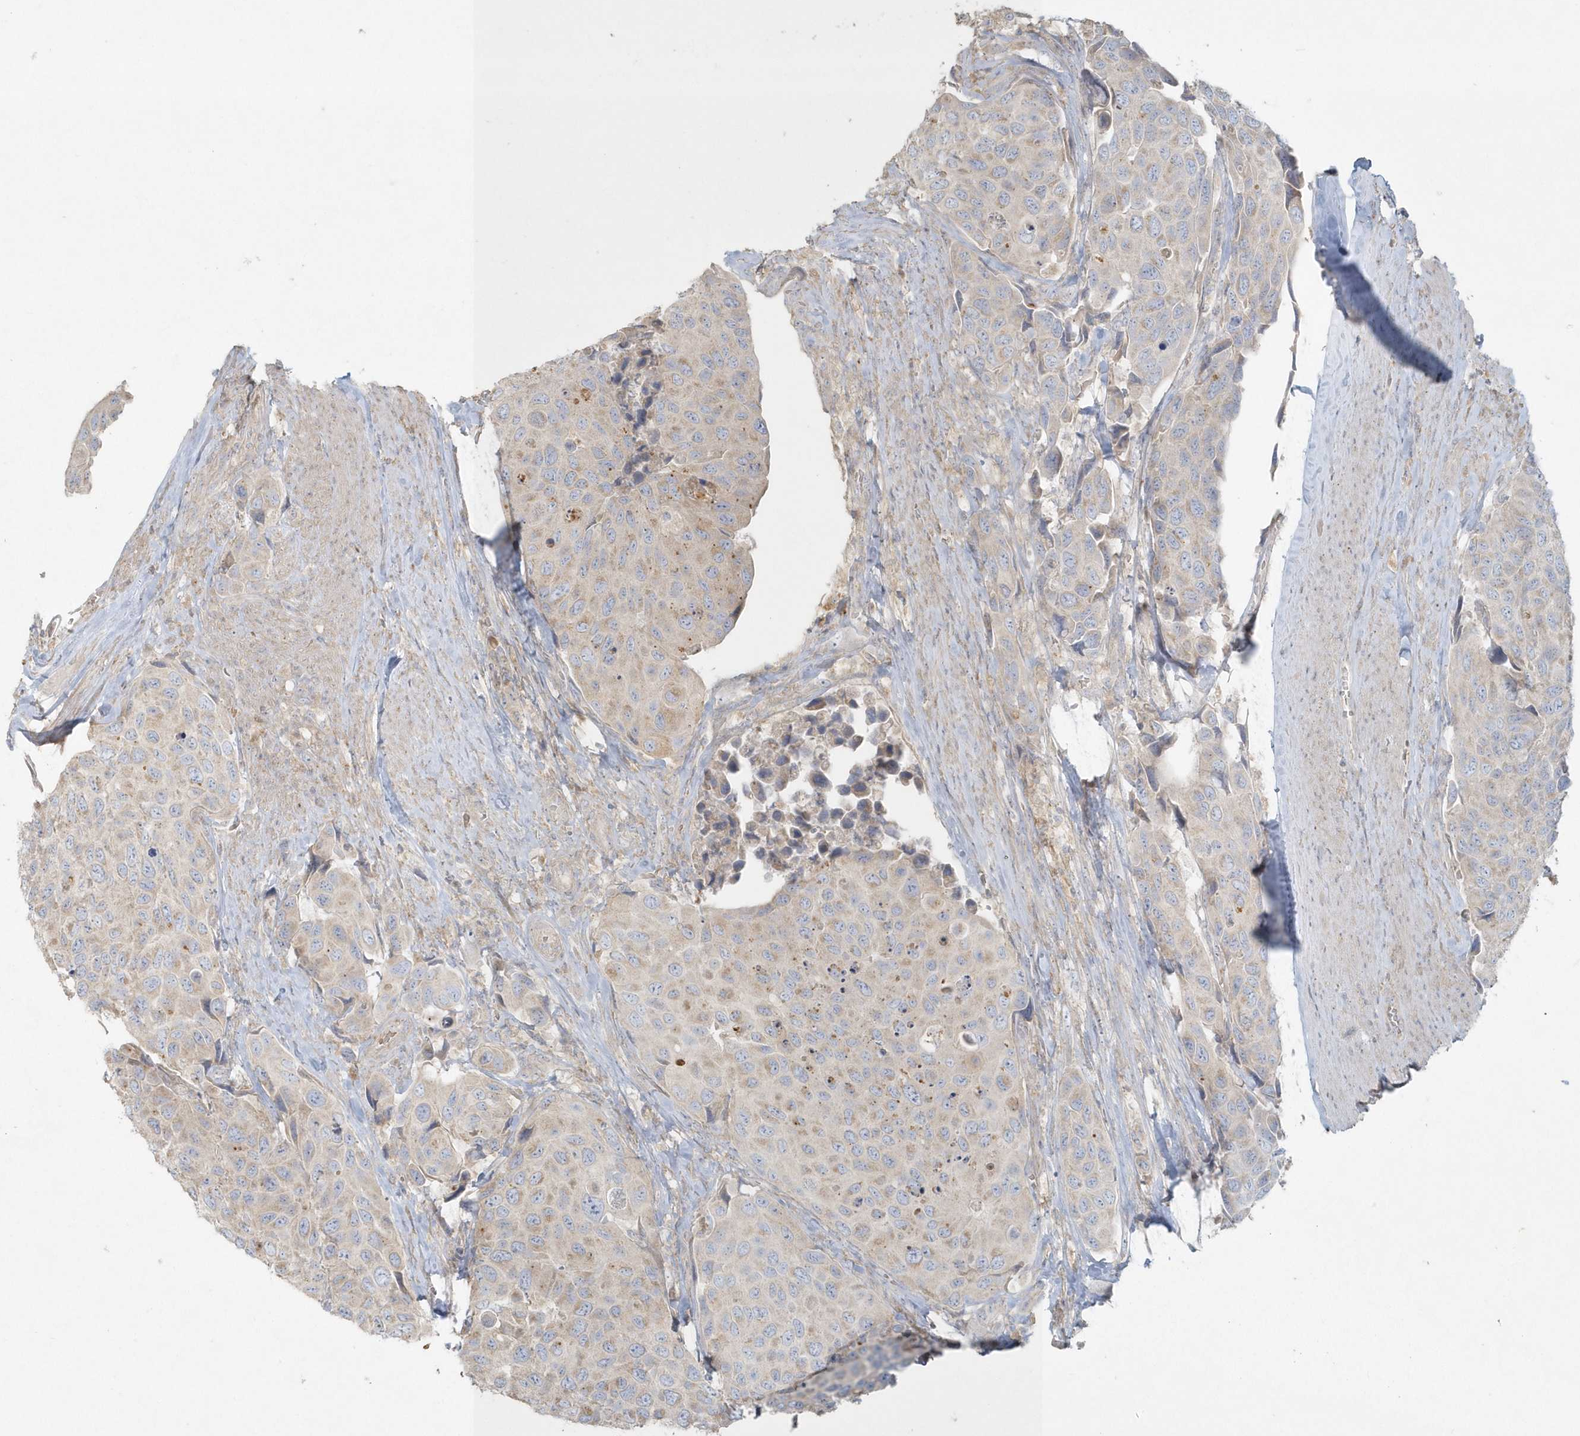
{"staining": {"intensity": "weak", "quantity": "25%-75%", "location": "cytoplasmic/membranous"}, "tissue": "urothelial cancer", "cell_type": "Tumor cells", "image_type": "cancer", "snomed": [{"axis": "morphology", "description": "Urothelial carcinoma, High grade"}, {"axis": "topography", "description": "Urinary bladder"}], "caption": "DAB immunohistochemical staining of human high-grade urothelial carcinoma shows weak cytoplasmic/membranous protein staining in approximately 25%-75% of tumor cells.", "gene": "BLTP3A", "patient": {"sex": "male", "age": 74}}